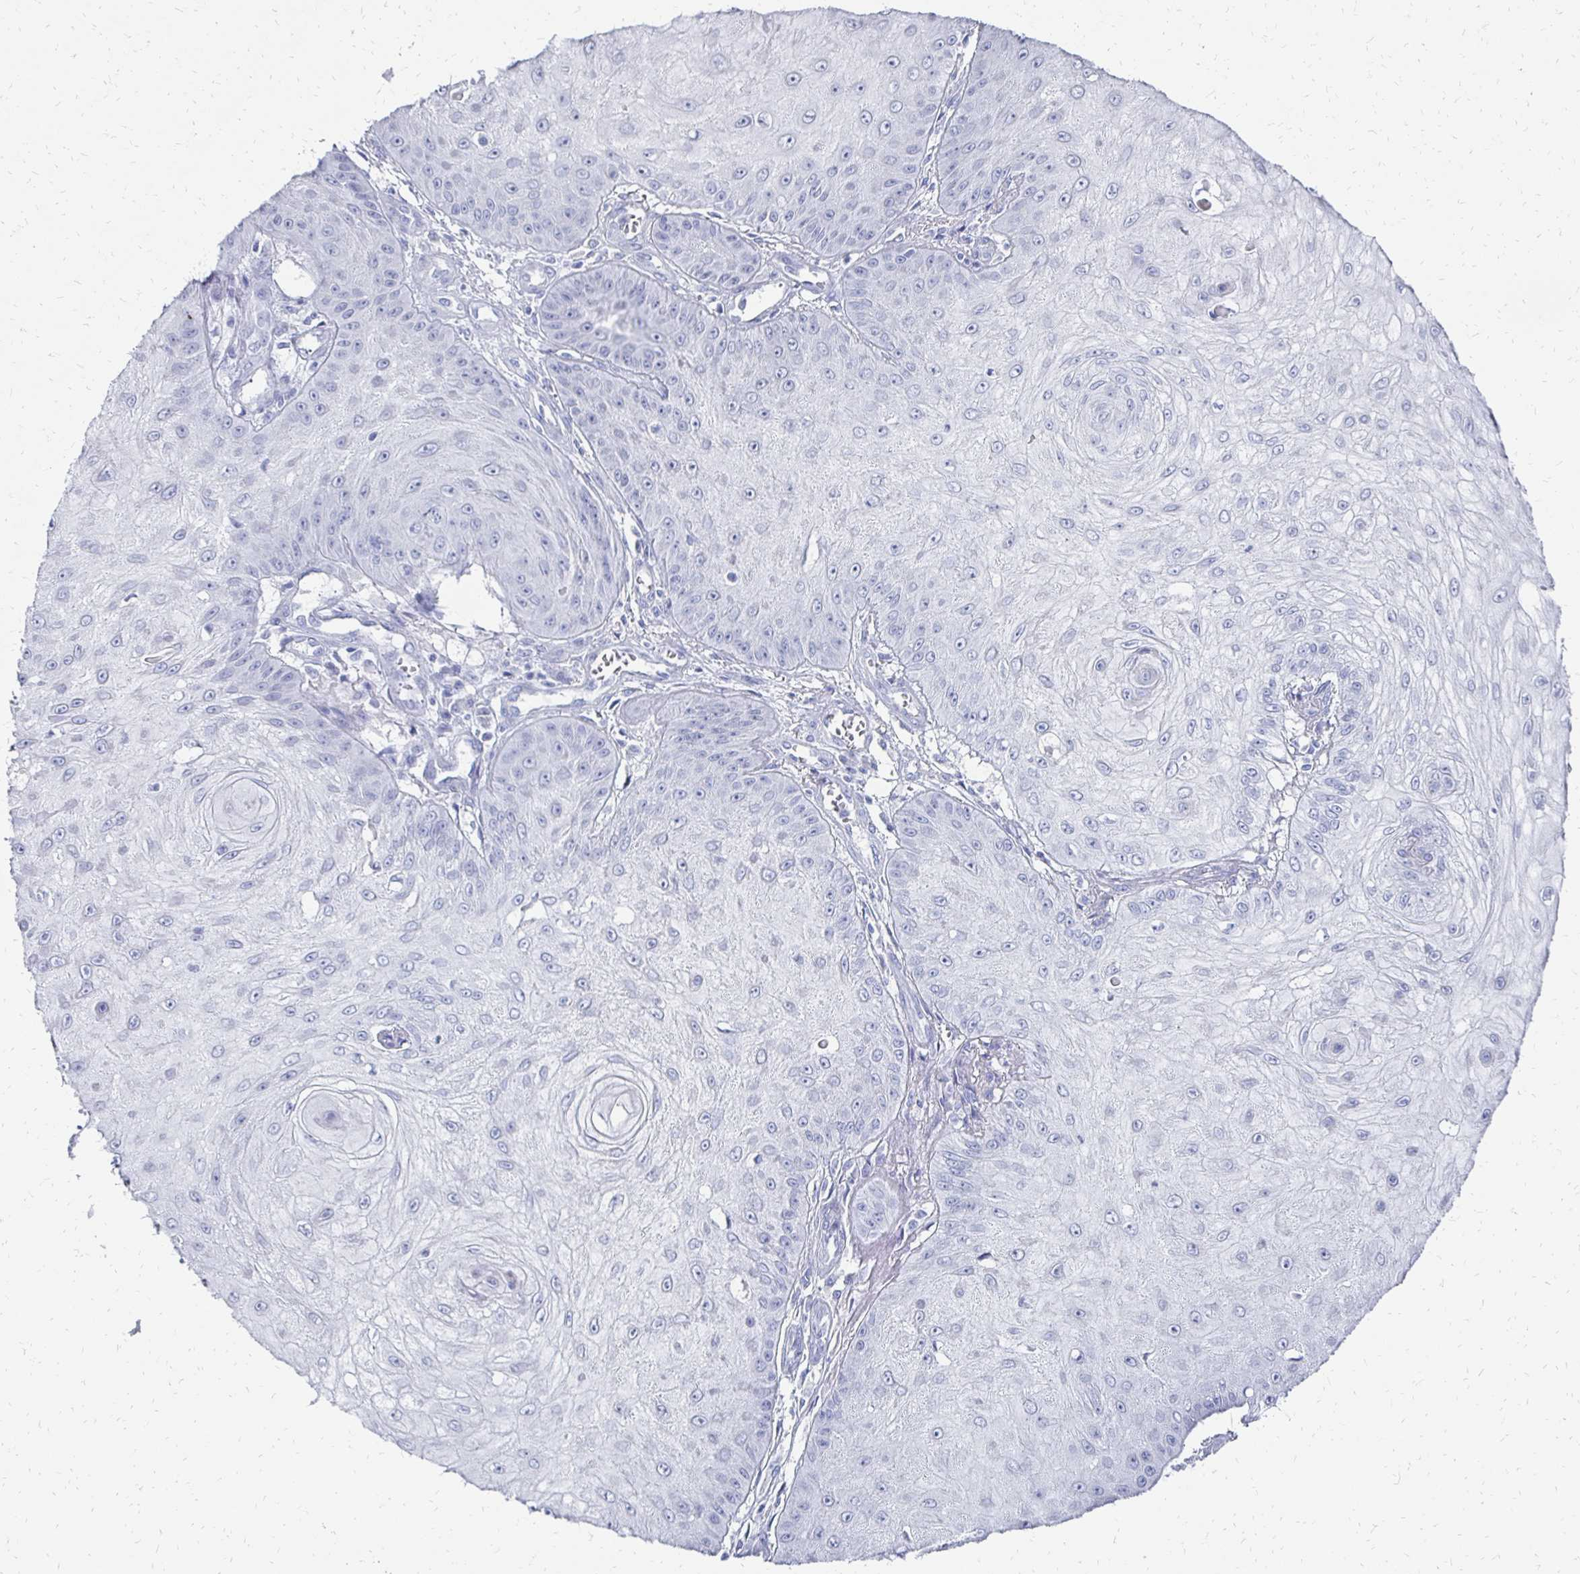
{"staining": {"intensity": "negative", "quantity": "none", "location": "none"}, "tissue": "skin cancer", "cell_type": "Tumor cells", "image_type": "cancer", "snomed": [{"axis": "morphology", "description": "Squamous cell carcinoma, NOS"}, {"axis": "topography", "description": "Skin"}], "caption": "A micrograph of skin cancer (squamous cell carcinoma) stained for a protein reveals no brown staining in tumor cells.", "gene": "SYCP3", "patient": {"sex": "male", "age": 70}}